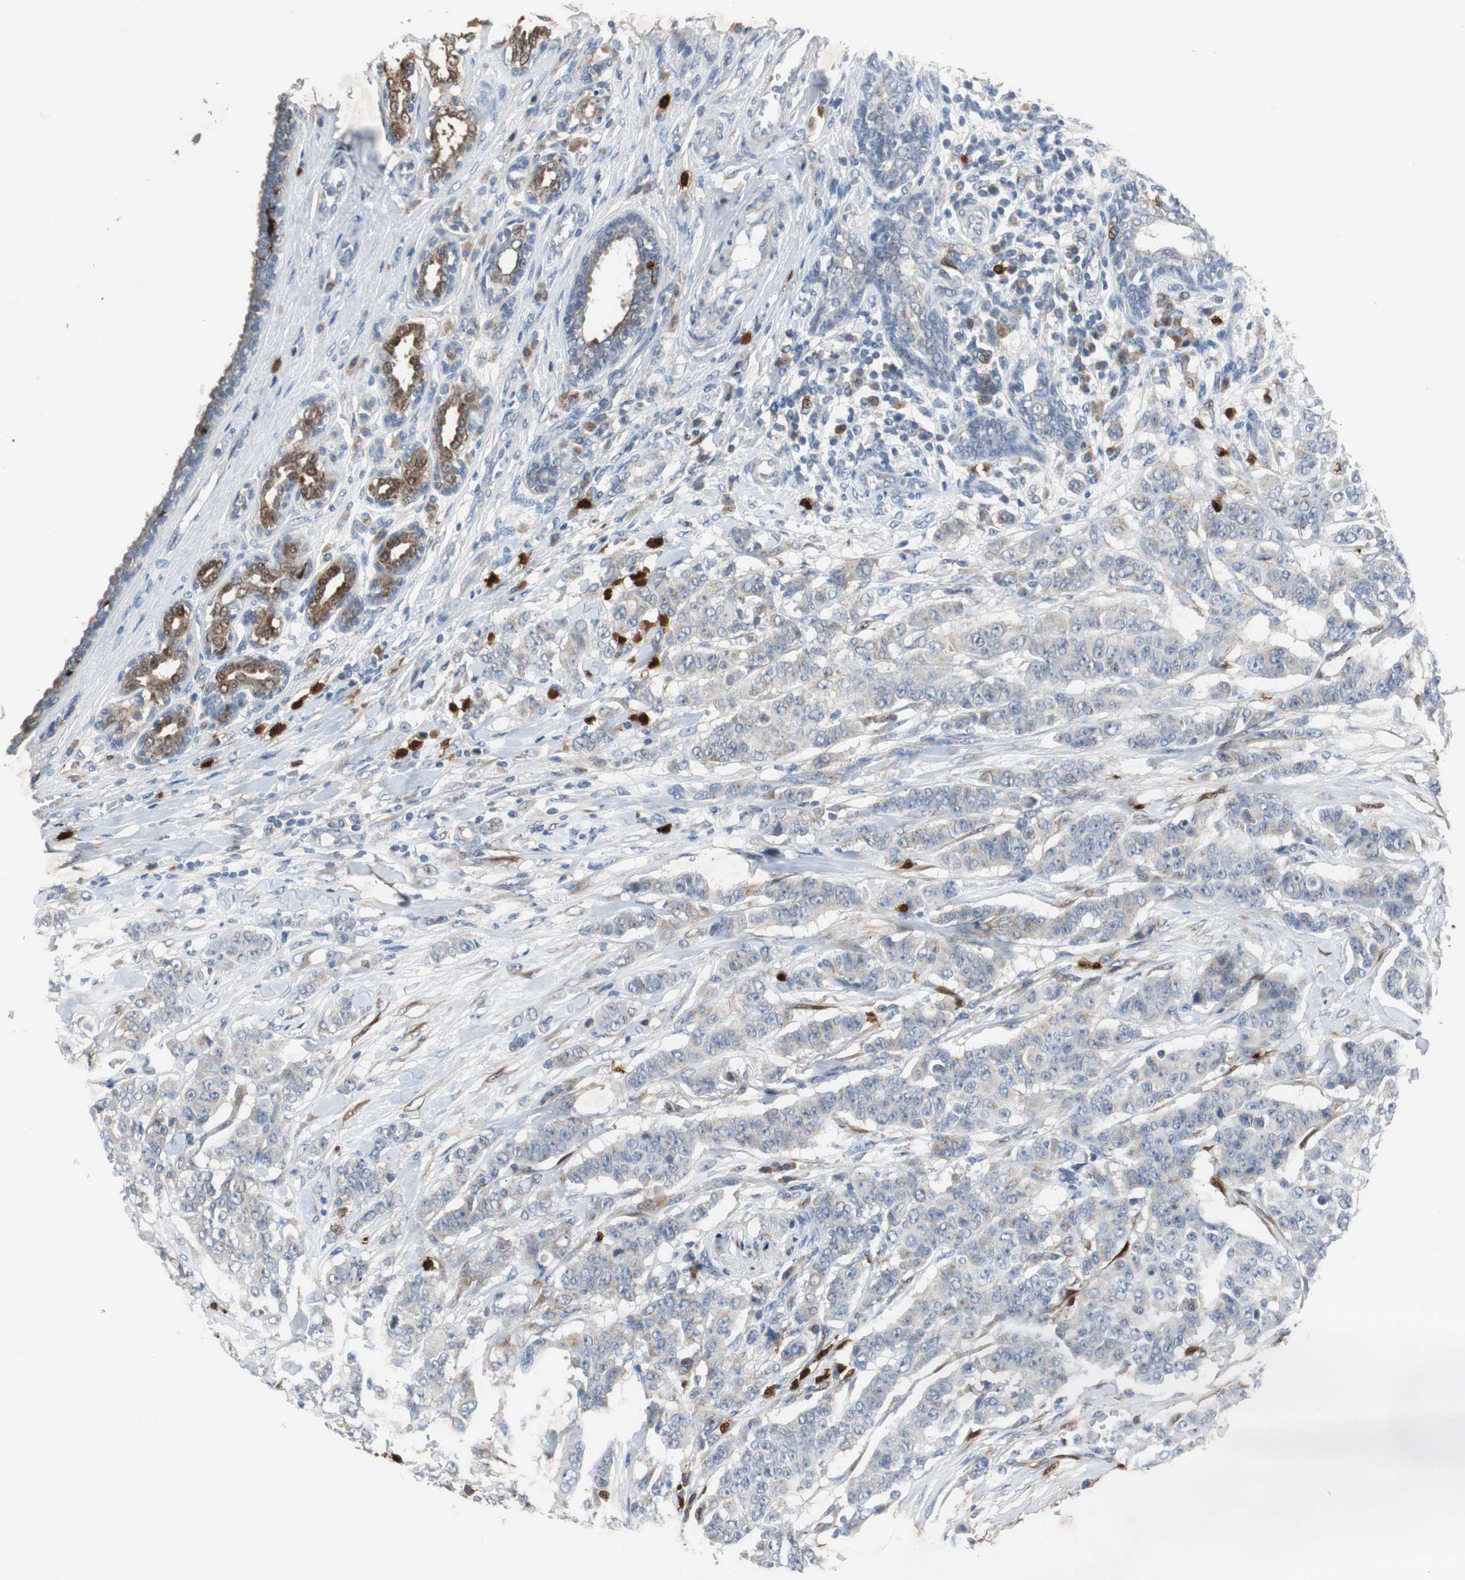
{"staining": {"intensity": "weak", "quantity": "25%-75%", "location": "cytoplasmic/membranous"}, "tissue": "breast cancer", "cell_type": "Tumor cells", "image_type": "cancer", "snomed": [{"axis": "morphology", "description": "Duct carcinoma"}, {"axis": "topography", "description": "Breast"}], "caption": "High-magnification brightfield microscopy of breast cancer stained with DAB (3,3'-diaminobenzidine) (brown) and counterstained with hematoxylin (blue). tumor cells exhibit weak cytoplasmic/membranous expression is appreciated in about25%-75% of cells.", "gene": "CALB2", "patient": {"sex": "female", "age": 40}}